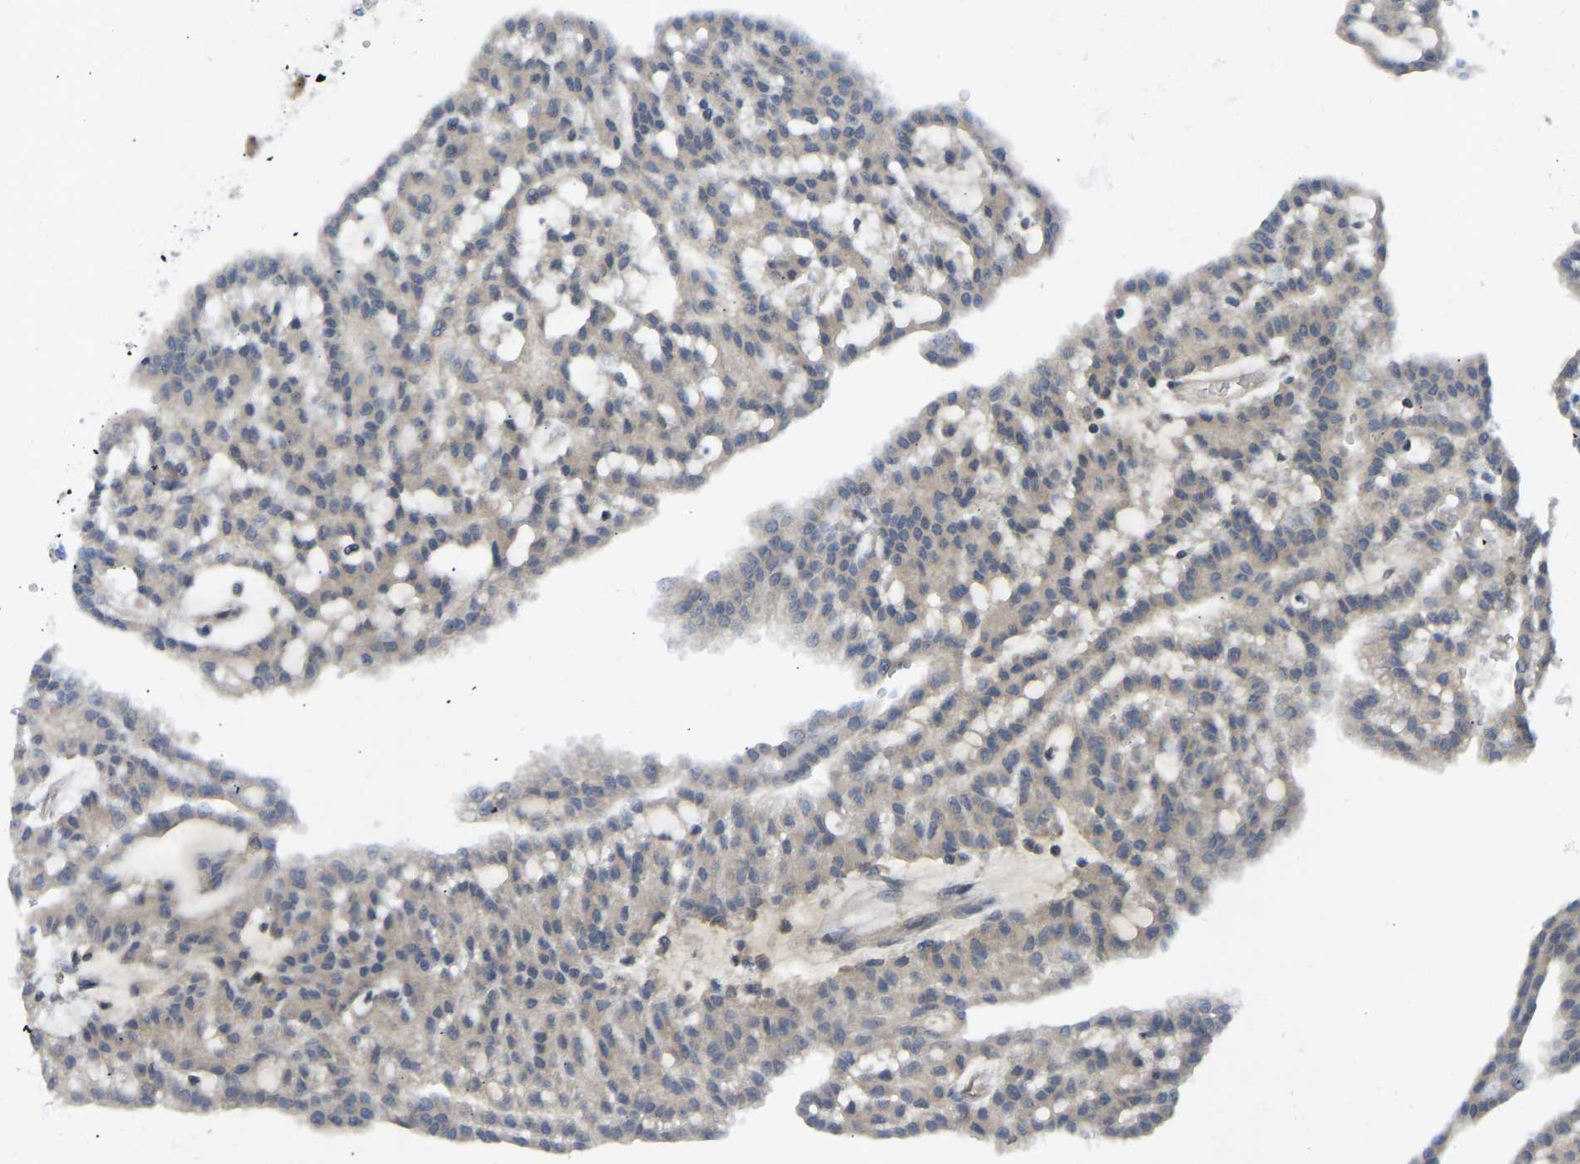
{"staining": {"intensity": "negative", "quantity": "none", "location": "none"}, "tissue": "renal cancer", "cell_type": "Tumor cells", "image_type": "cancer", "snomed": [{"axis": "morphology", "description": "Adenocarcinoma, NOS"}, {"axis": "topography", "description": "Kidney"}], "caption": "IHC histopathology image of human renal cancer stained for a protein (brown), which displays no staining in tumor cells. (DAB immunohistochemistry (IHC) visualized using brightfield microscopy, high magnification).", "gene": "ZNF251", "patient": {"sex": "male", "age": 63}}